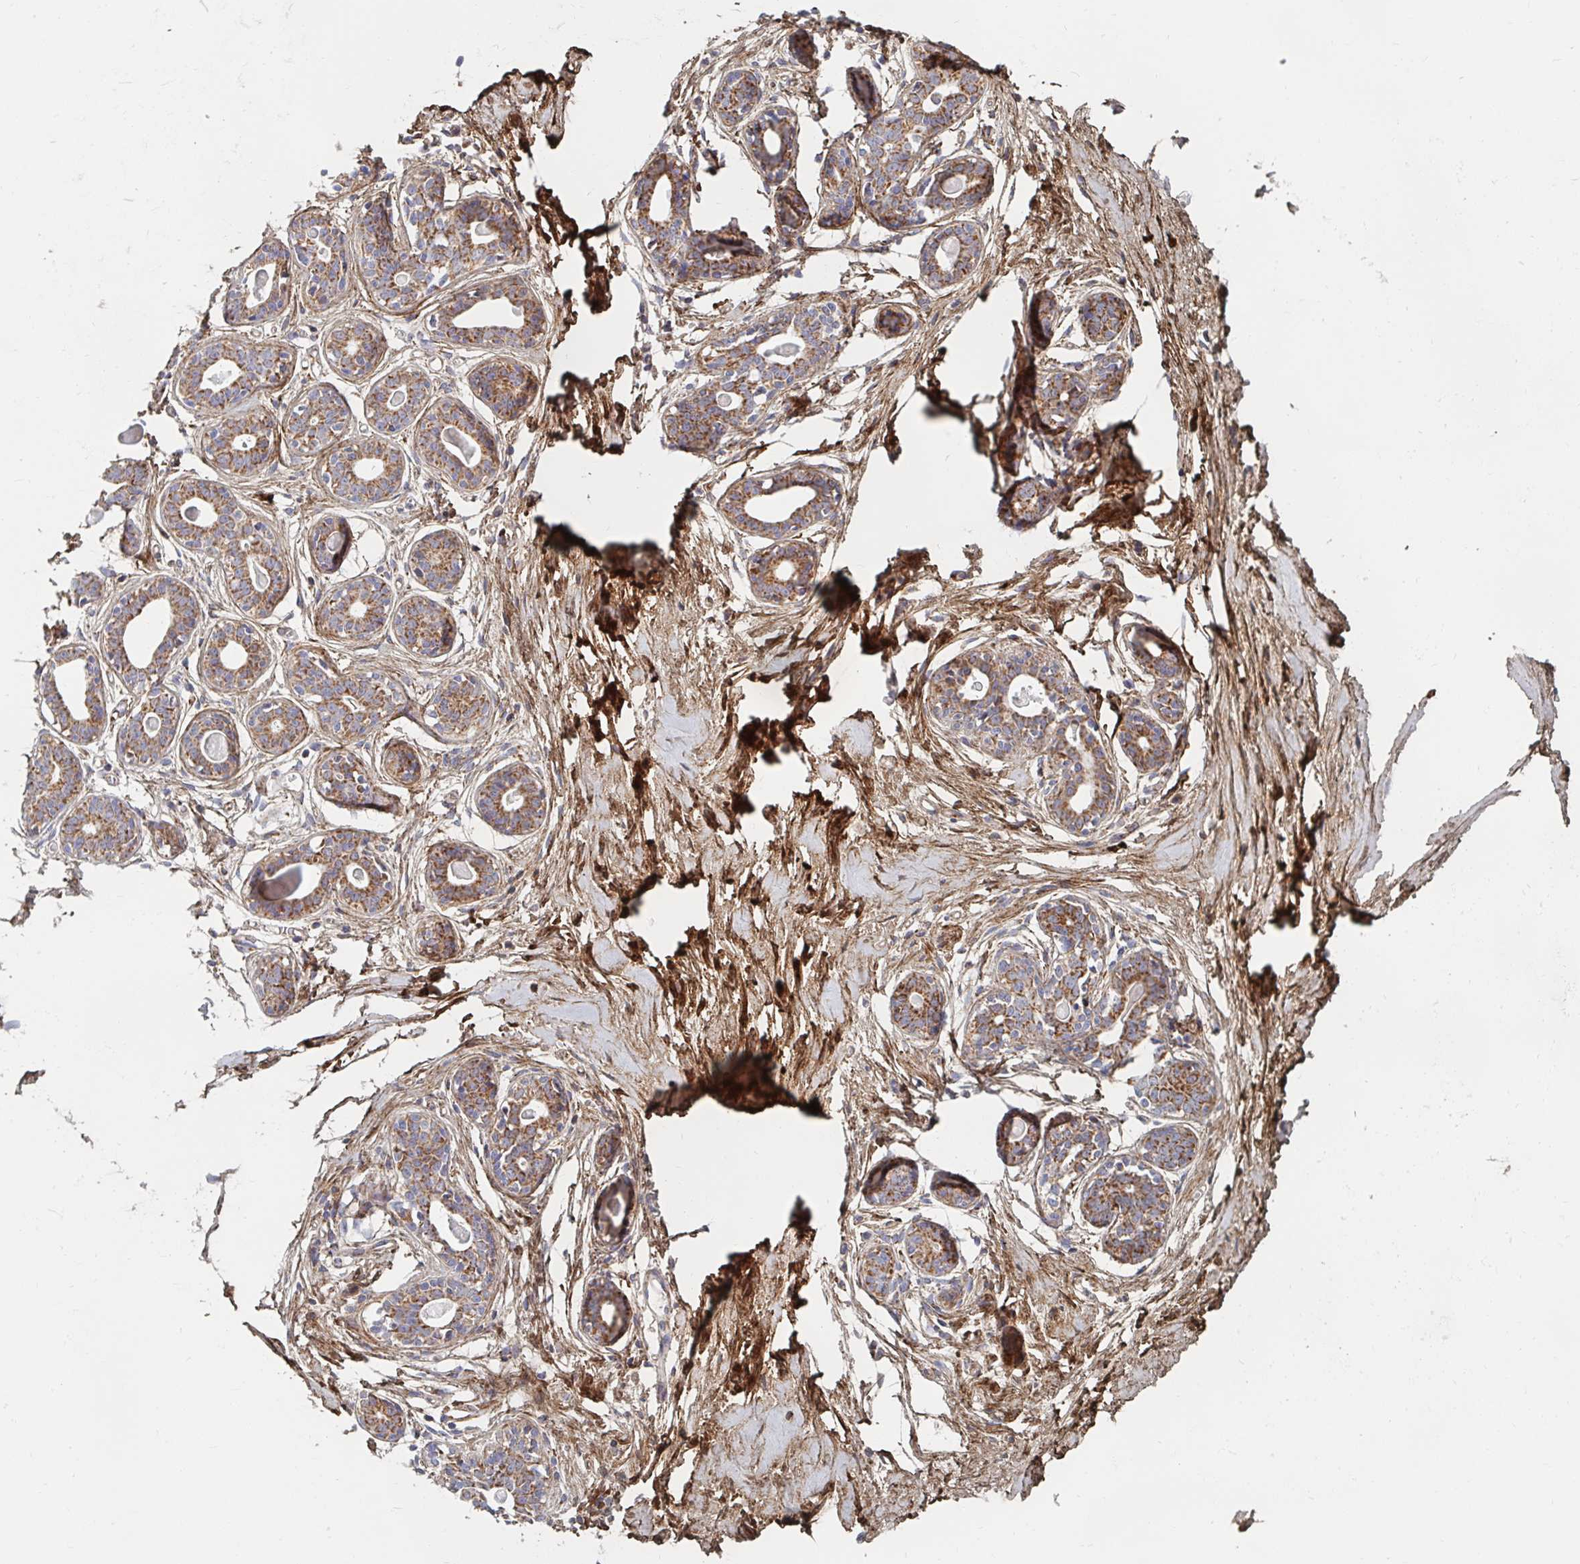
{"staining": {"intensity": "moderate", "quantity": ">75%", "location": "cytoplasmic/membranous"}, "tissue": "breast", "cell_type": "Adipocytes", "image_type": "normal", "snomed": [{"axis": "morphology", "description": "Normal tissue, NOS"}, {"axis": "topography", "description": "Breast"}], "caption": "An image of human breast stained for a protein displays moderate cytoplasmic/membranous brown staining in adipocytes.", "gene": "MAVS", "patient": {"sex": "female", "age": 45}}